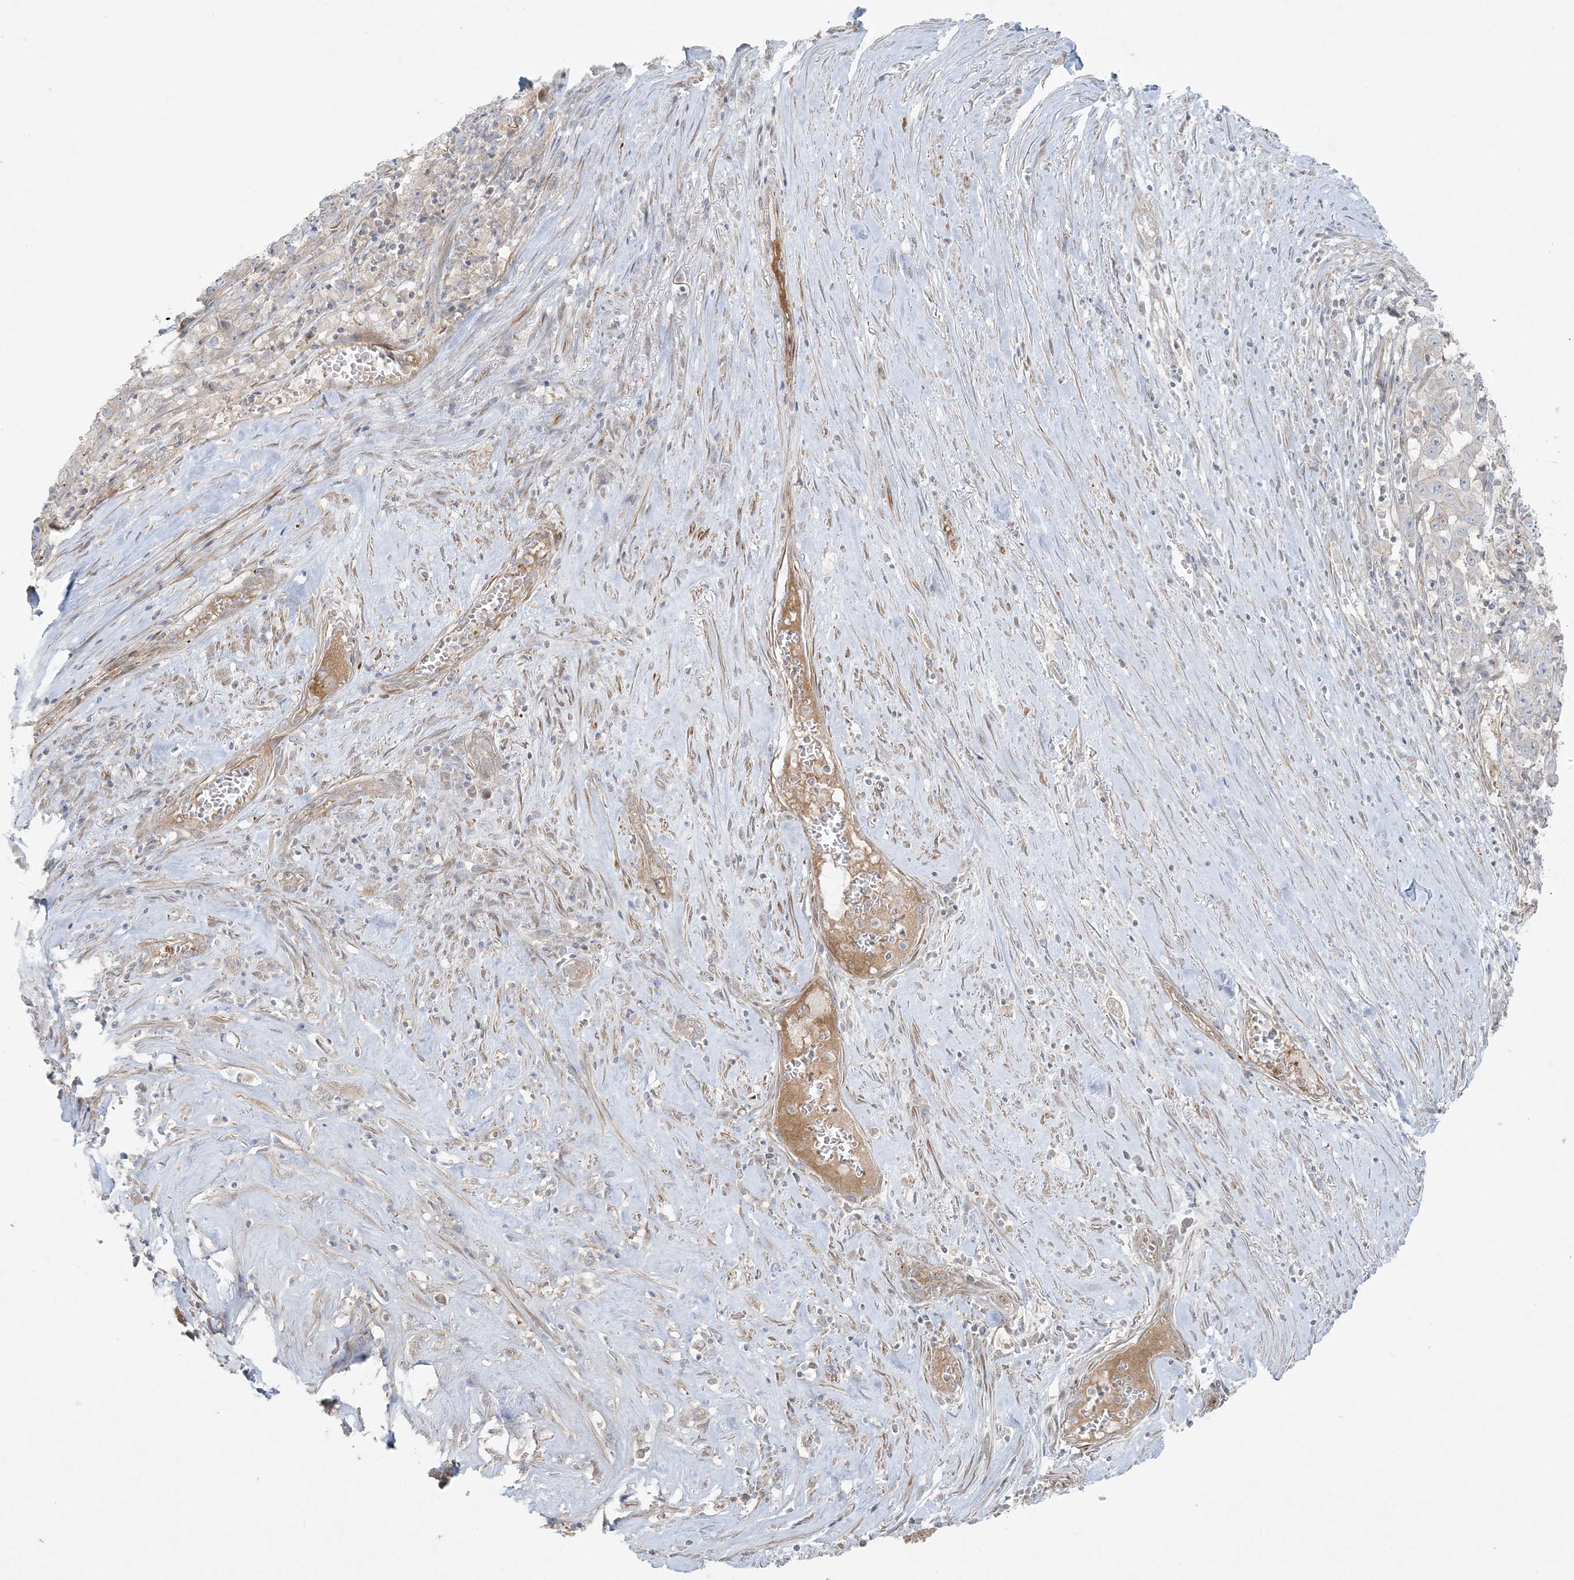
{"staining": {"intensity": "weak", "quantity": "<25%", "location": "cytoplasmic/membranous"}, "tissue": "pancreatic cancer", "cell_type": "Tumor cells", "image_type": "cancer", "snomed": [{"axis": "morphology", "description": "Adenocarcinoma, NOS"}, {"axis": "topography", "description": "Pancreas"}], "caption": "This histopathology image is of pancreatic cancer stained with IHC to label a protein in brown with the nuclei are counter-stained blue. There is no expression in tumor cells. The staining was performed using DAB (3,3'-diaminobenzidine) to visualize the protein expression in brown, while the nuclei were stained in blue with hematoxylin (Magnification: 20x).", "gene": "PIK3R4", "patient": {"sex": "male", "age": 63}}